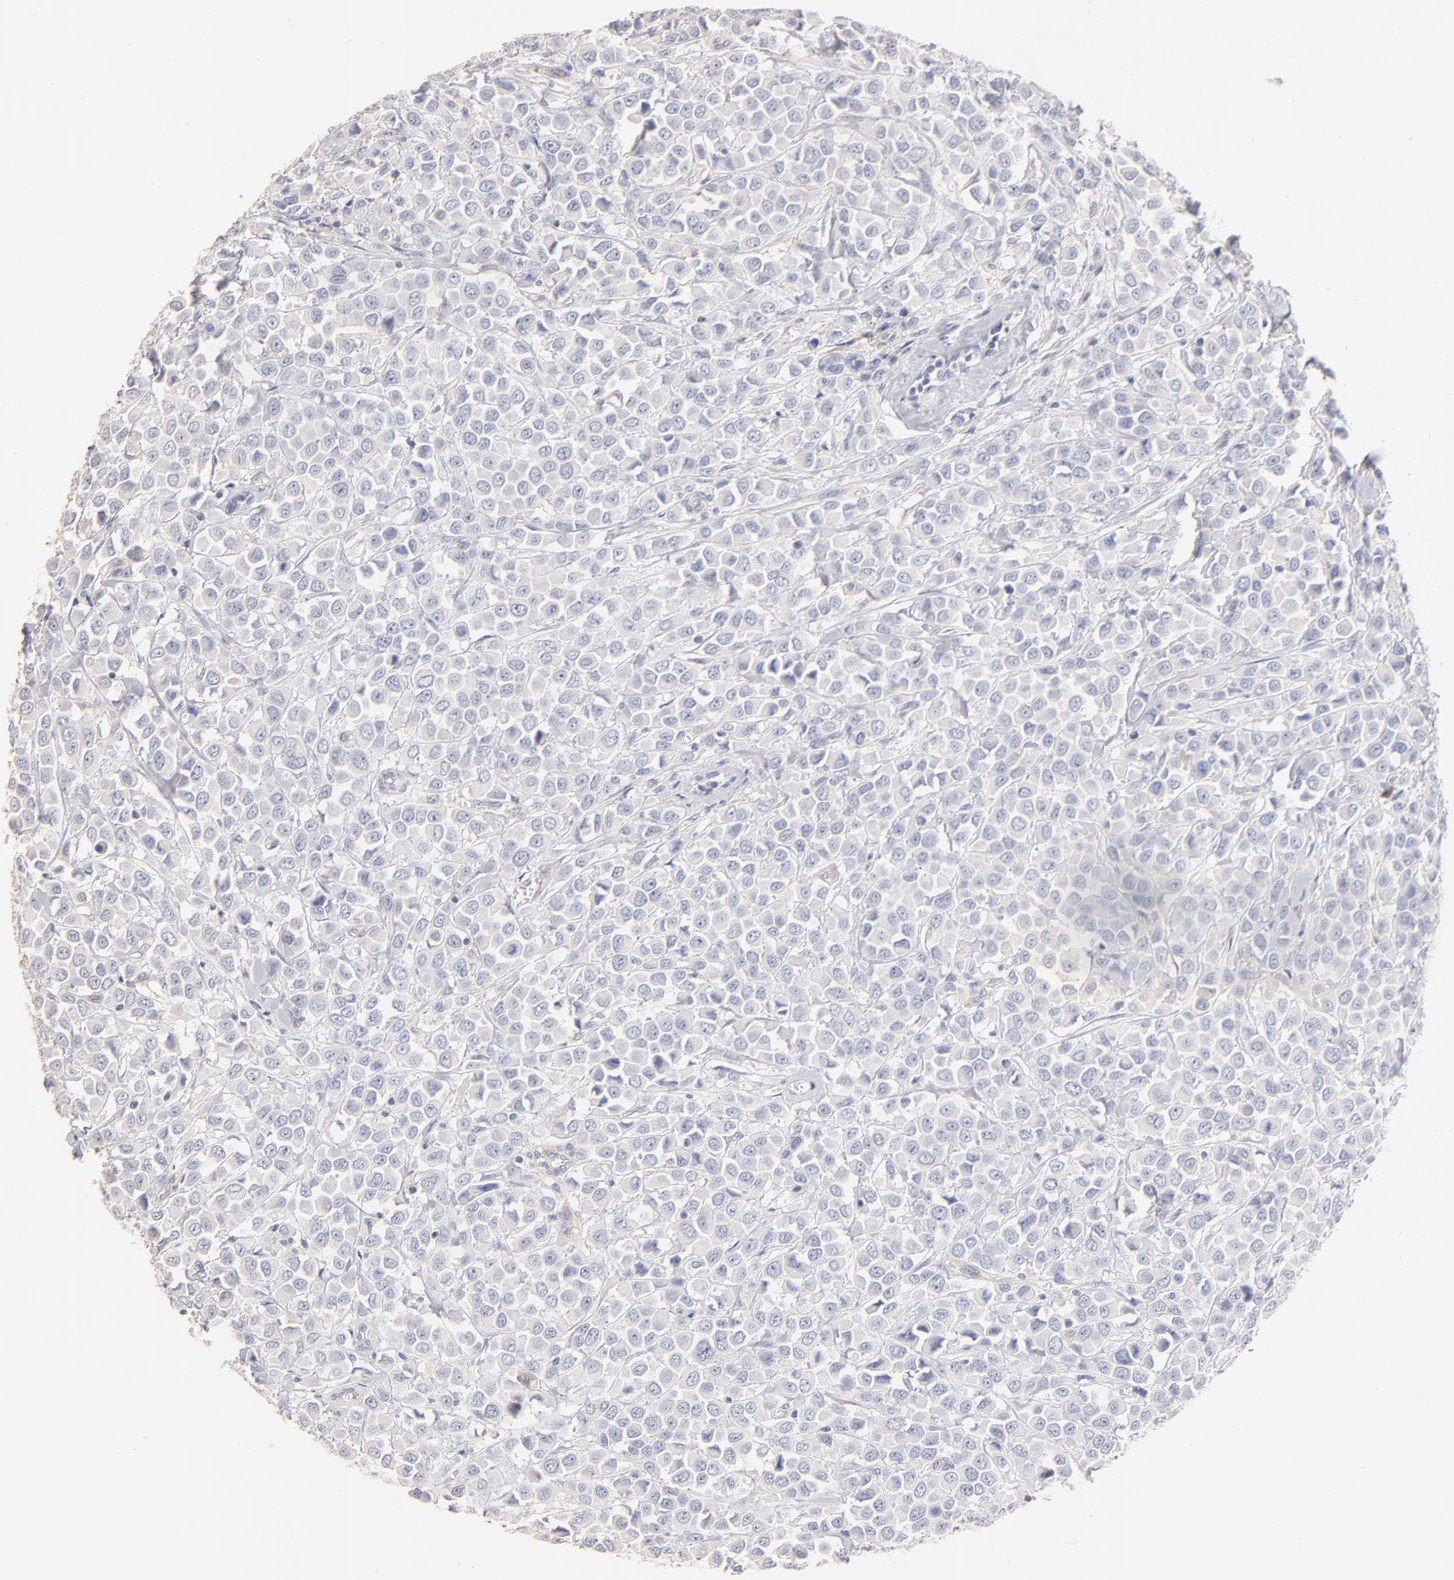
{"staining": {"intensity": "negative", "quantity": "none", "location": "none"}, "tissue": "breast cancer", "cell_type": "Tumor cells", "image_type": "cancer", "snomed": [{"axis": "morphology", "description": "Duct carcinoma"}, {"axis": "topography", "description": "Breast"}], "caption": "Micrograph shows no significant protein expression in tumor cells of breast intraductal carcinoma.", "gene": "ITGA8", "patient": {"sex": "female", "age": 61}}